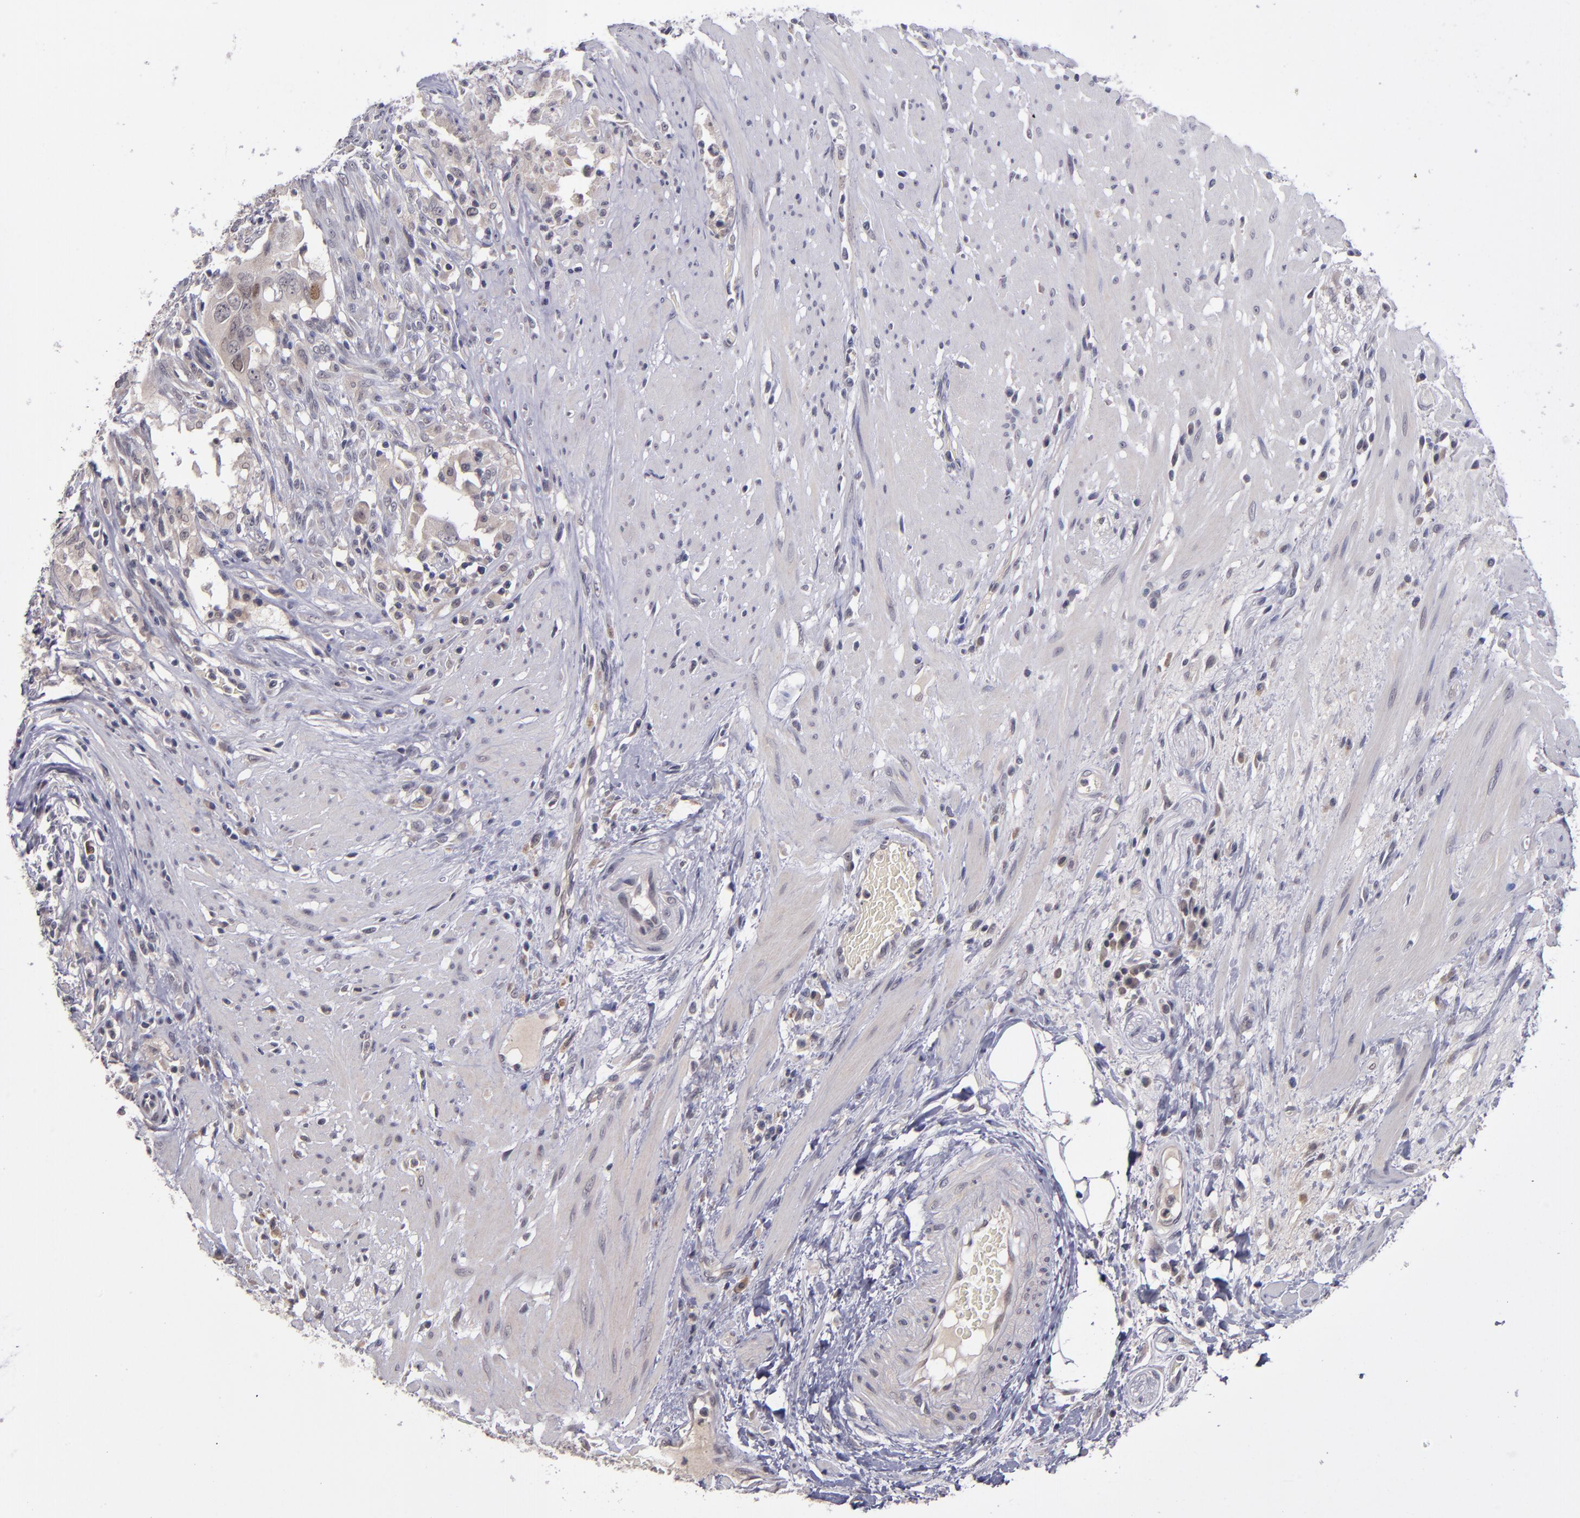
{"staining": {"intensity": "strong", "quantity": "<25%", "location": "nuclear"}, "tissue": "colorectal cancer", "cell_type": "Tumor cells", "image_type": "cancer", "snomed": [{"axis": "morphology", "description": "Adenocarcinoma, NOS"}, {"axis": "topography", "description": "Rectum"}], "caption": "Strong nuclear positivity for a protein is seen in approximately <25% of tumor cells of adenocarcinoma (colorectal) using immunohistochemistry (IHC).", "gene": "CDC7", "patient": {"sex": "male", "age": 53}}